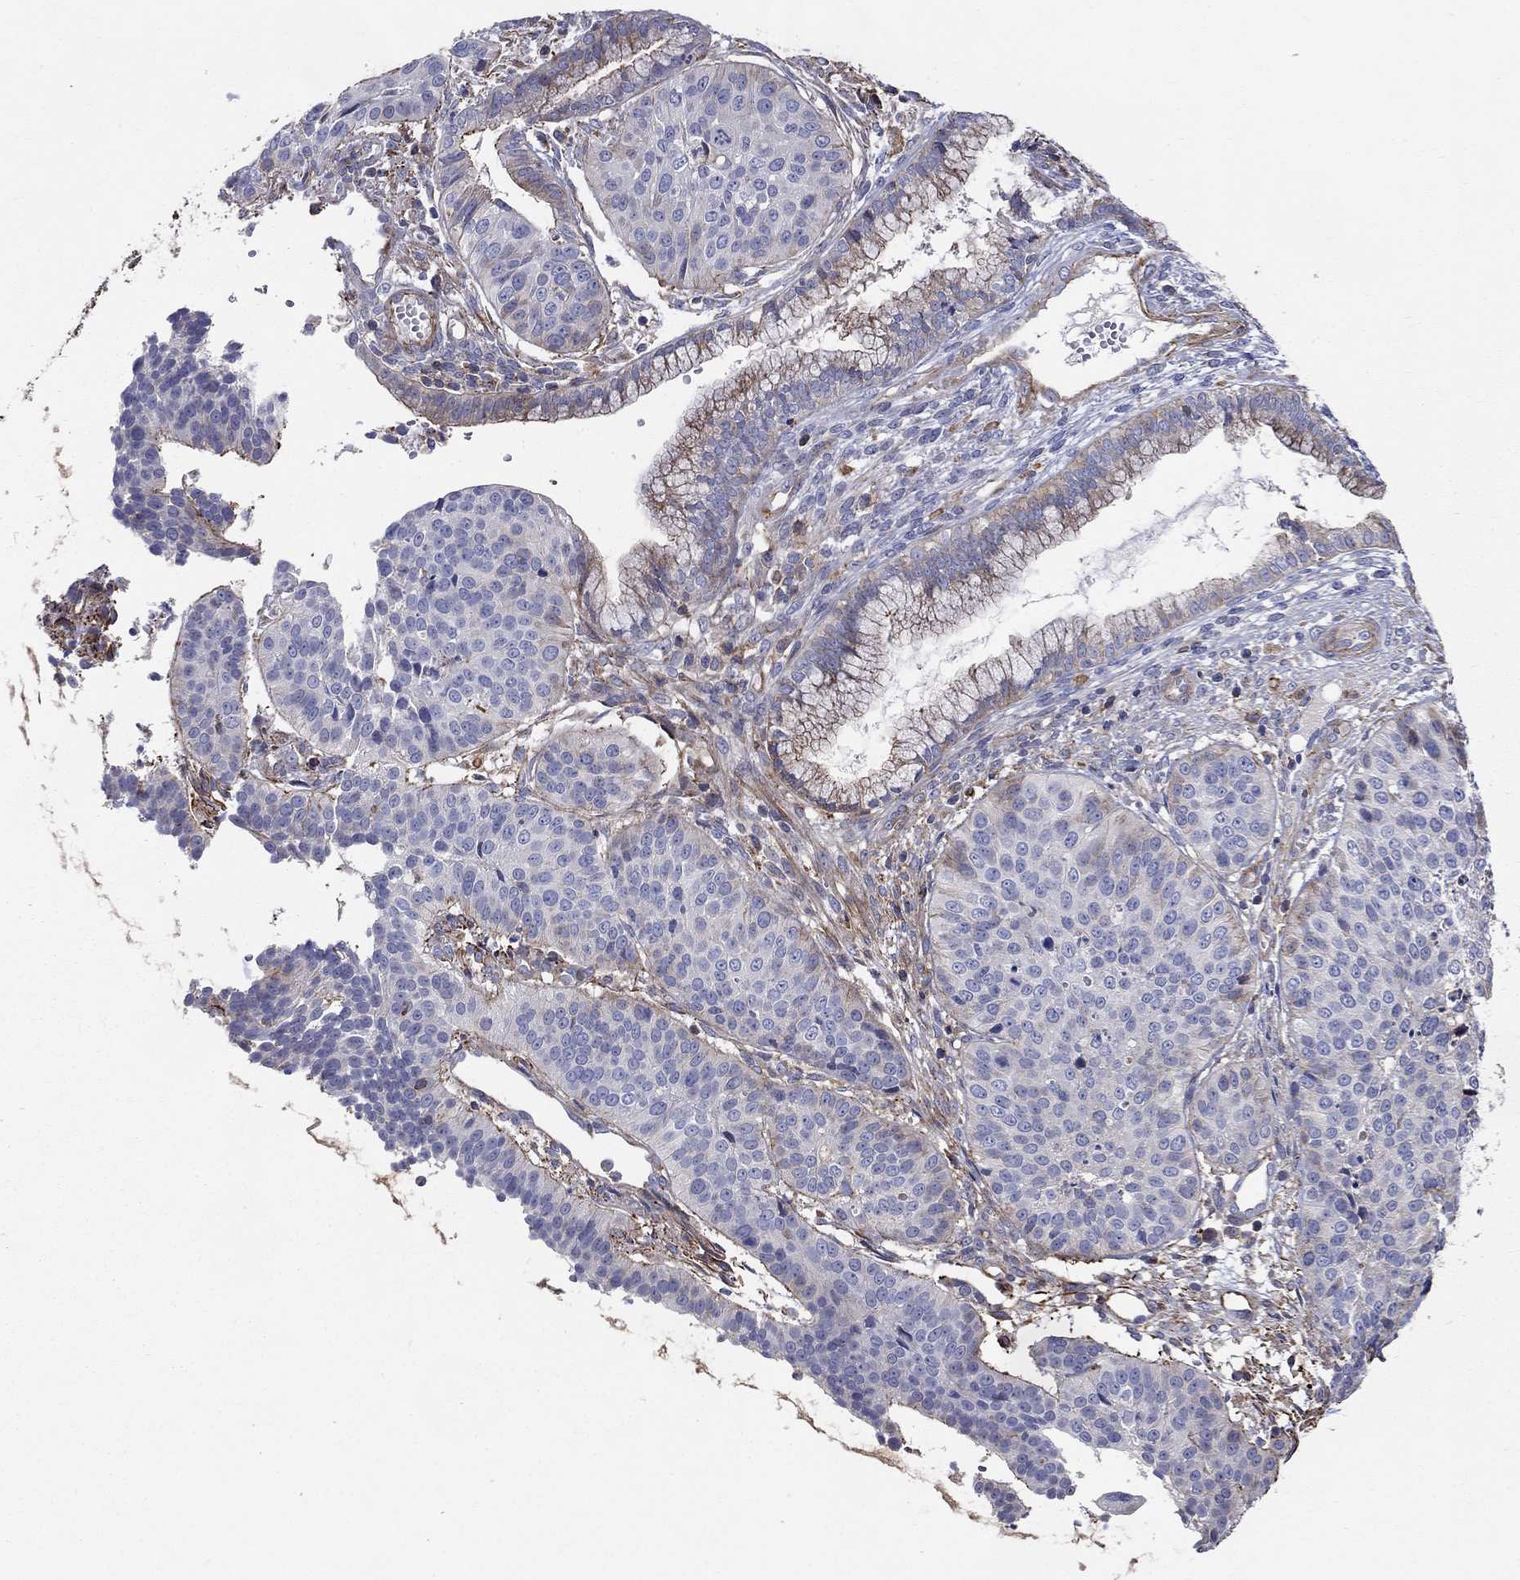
{"staining": {"intensity": "weak", "quantity": "<25%", "location": "cytoplasmic/membranous"}, "tissue": "cervical cancer", "cell_type": "Tumor cells", "image_type": "cancer", "snomed": [{"axis": "morphology", "description": "Normal tissue, NOS"}, {"axis": "morphology", "description": "Squamous cell carcinoma, NOS"}, {"axis": "topography", "description": "Cervix"}], "caption": "Protein analysis of squamous cell carcinoma (cervical) demonstrates no significant staining in tumor cells.", "gene": "NPHP1", "patient": {"sex": "female", "age": 39}}